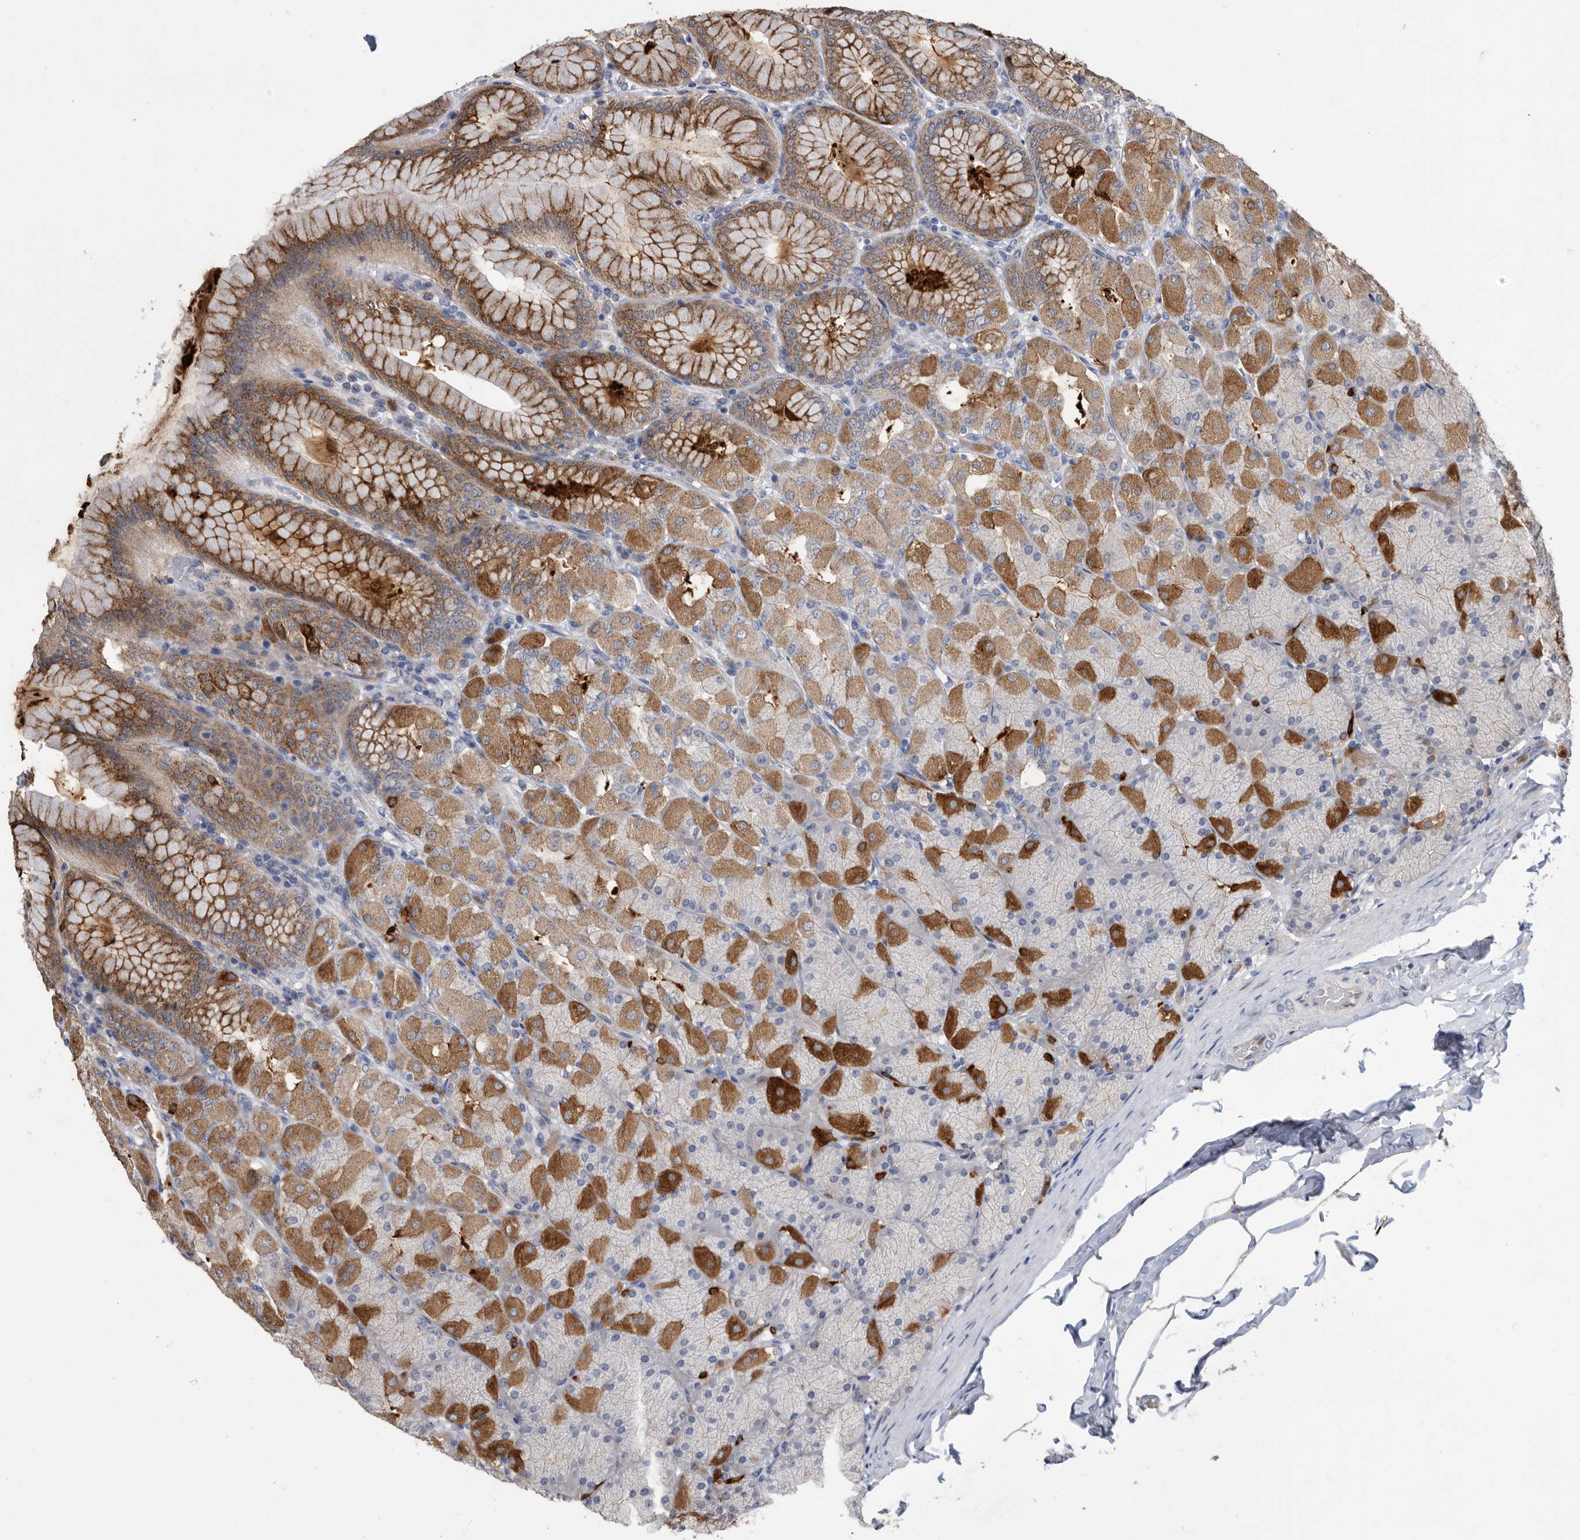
{"staining": {"intensity": "strong", "quantity": "25%-75%", "location": "cytoplasmic/membranous"}, "tissue": "stomach", "cell_type": "Glandular cells", "image_type": "normal", "snomed": [{"axis": "morphology", "description": "Normal tissue, NOS"}, {"axis": "topography", "description": "Stomach, upper"}], "caption": "Immunohistochemical staining of benign stomach shows strong cytoplasmic/membranous protein positivity in approximately 25%-75% of glandular cells.", "gene": "CRISPLD2", "patient": {"sex": "female", "age": 56}}